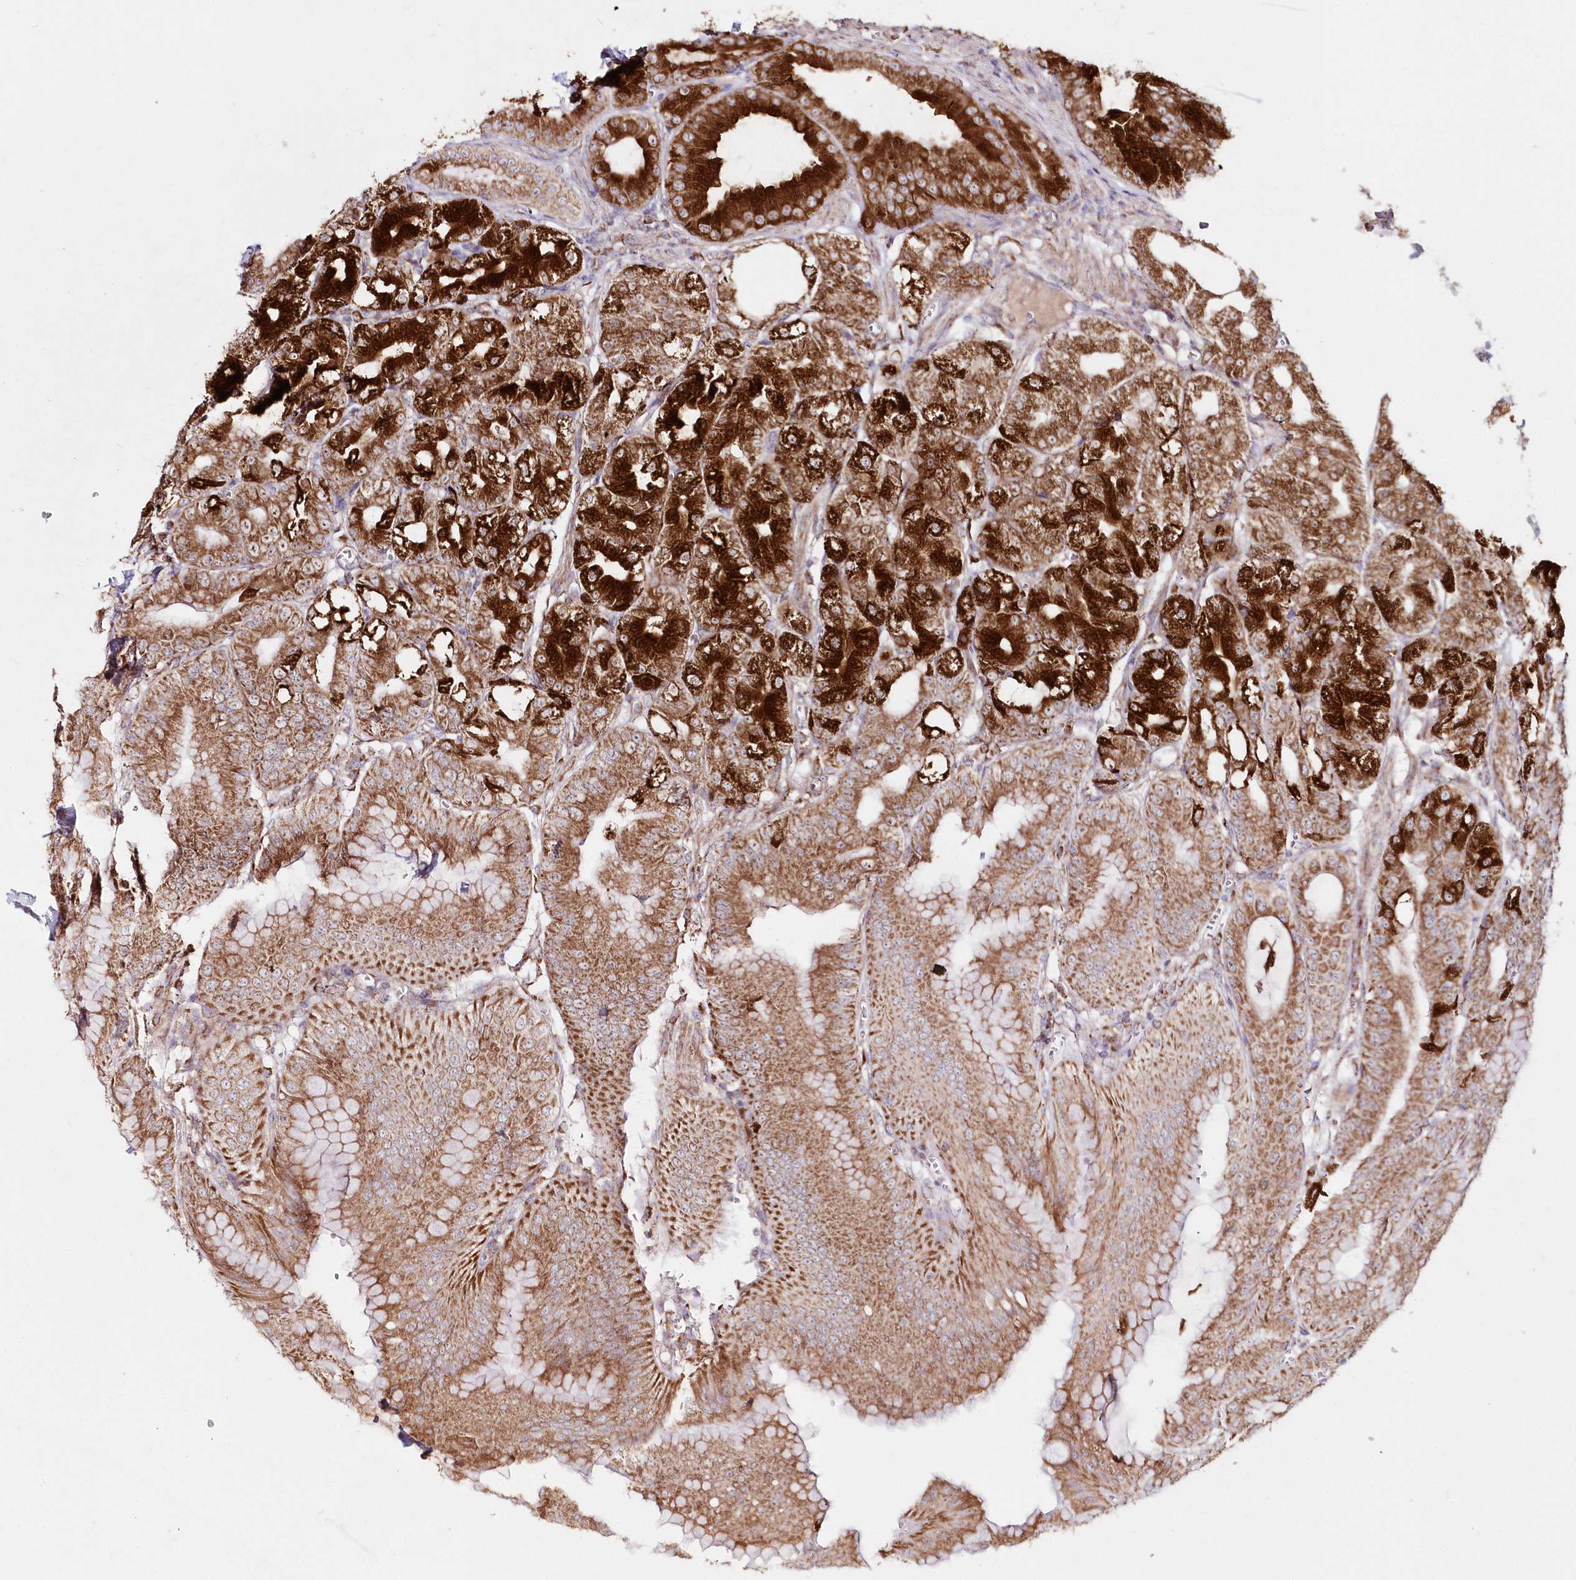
{"staining": {"intensity": "strong", "quantity": ">75%", "location": "cytoplasmic/membranous"}, "tissue": "stomach", "cell_type": "Glandular cells", "image_type": "normal", "snomed": [{"axis": "morphology", "description": "Normal tissue, NOS"}, {"axis": "topography", "description": "Stomach, upper"}, {"axis": "topography", "description": "Stomach, lower"}], "caption": "The photomicrograph demonstrates staining of normal stomach, revealing strong cytoplasmic/membranous protein positivity (brown color) within glandular cells.", "gene": "DNA2", "patient": {"sex": "male", "age": 71}}